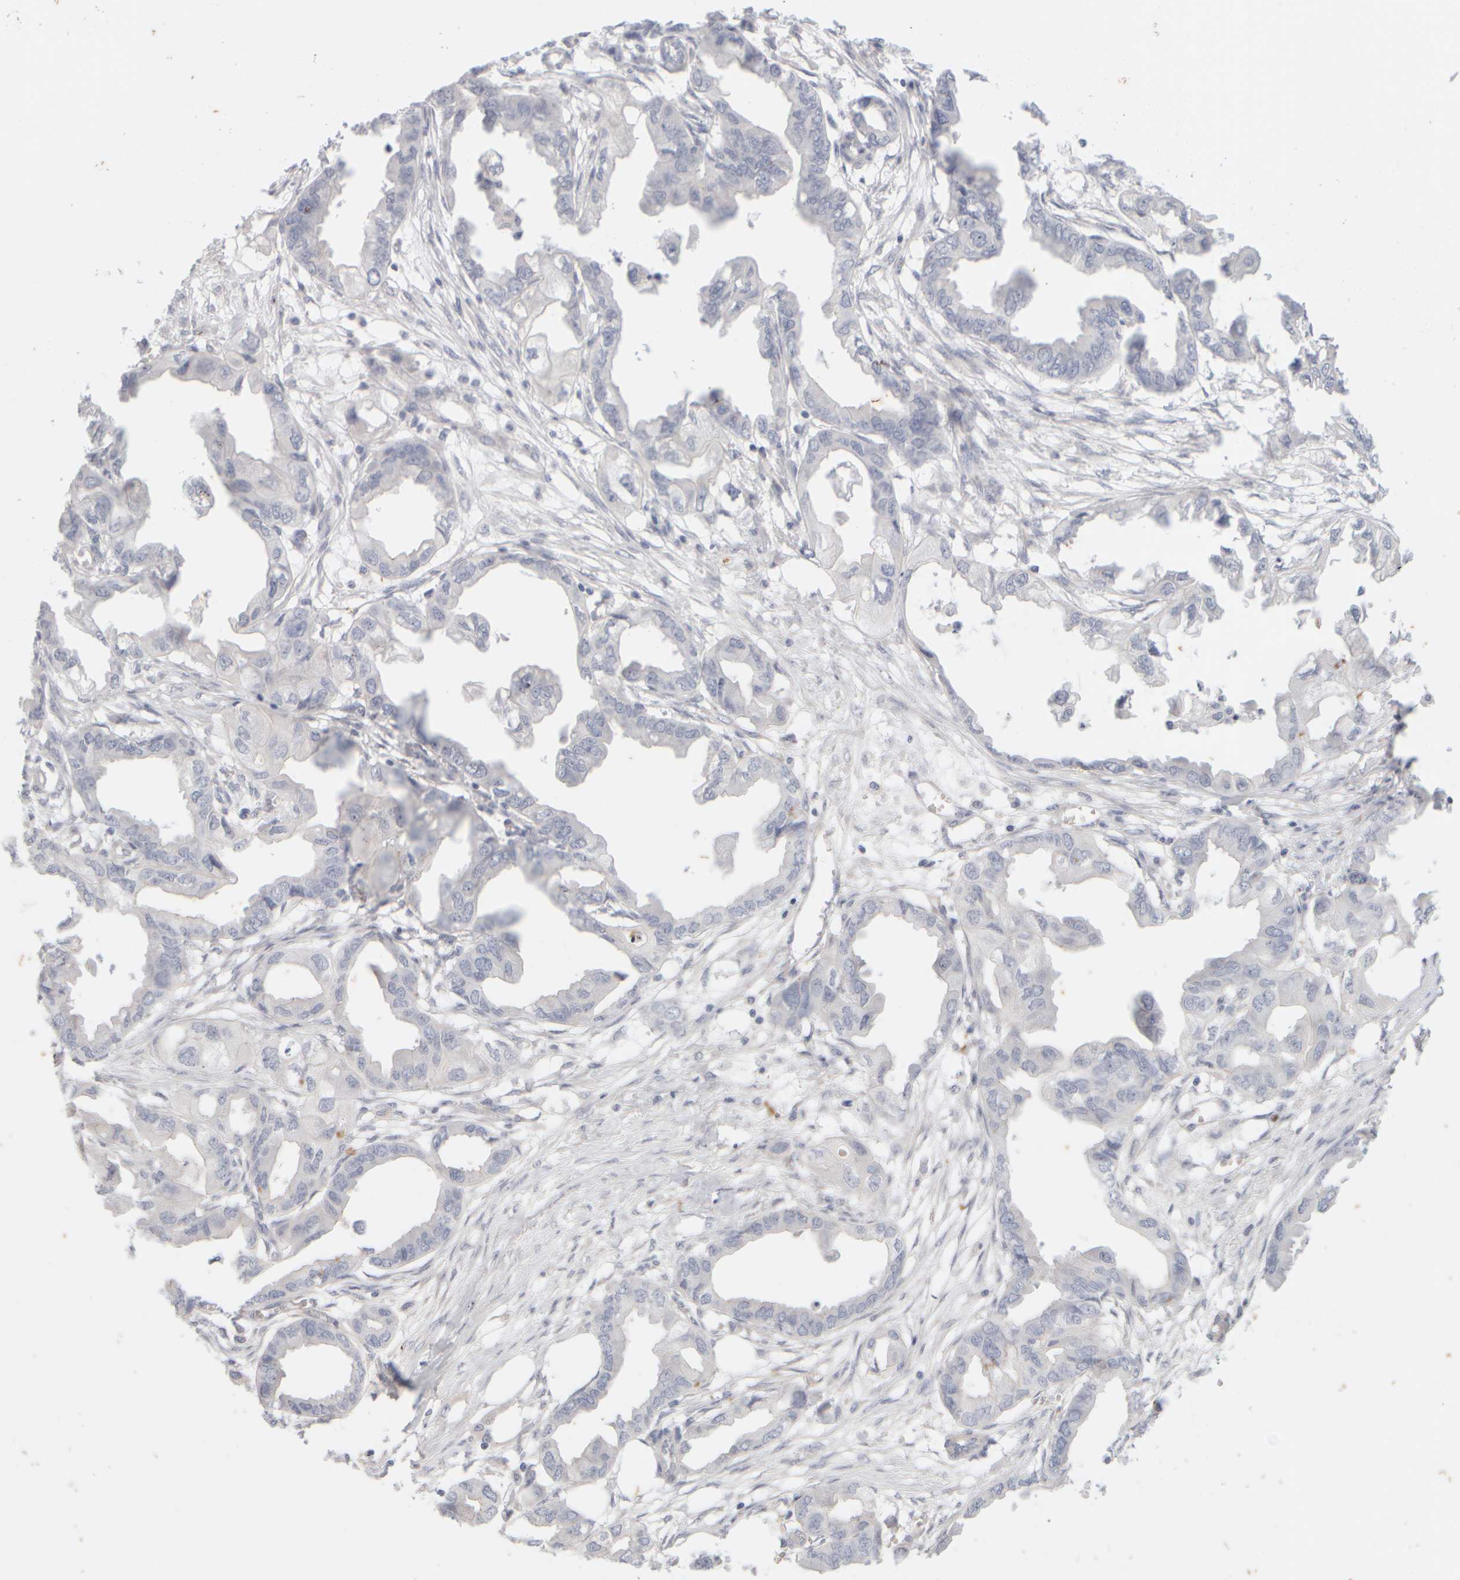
{"staining": {"intensity": "negative", "quantity": "none", "location": "none"}, "tissue": "endometrial cancer", "cell_type": "Tumor cells", "image_type": "cancer", "snomed": [{"axis": "morphology", "description": "Adenocarcinoma, NOS"}, {"axis": "morphology", "description": "Adenocarcinoma, metastatic, NOS"}, {"axis": "topography", "description": "Adipose tissue"}, {"axis": "topography", "description": "Endometrium"}], "caption": "Immunohistochemistry image of human endometrial cancer (metastatic adenocarcinoma) stained for a protein (brown), which demonstrates no positivity in tumor cells. Nuclei are stained in blue.", "gene": "GOPC", "patient": {"sex": "female", "age": 67}}